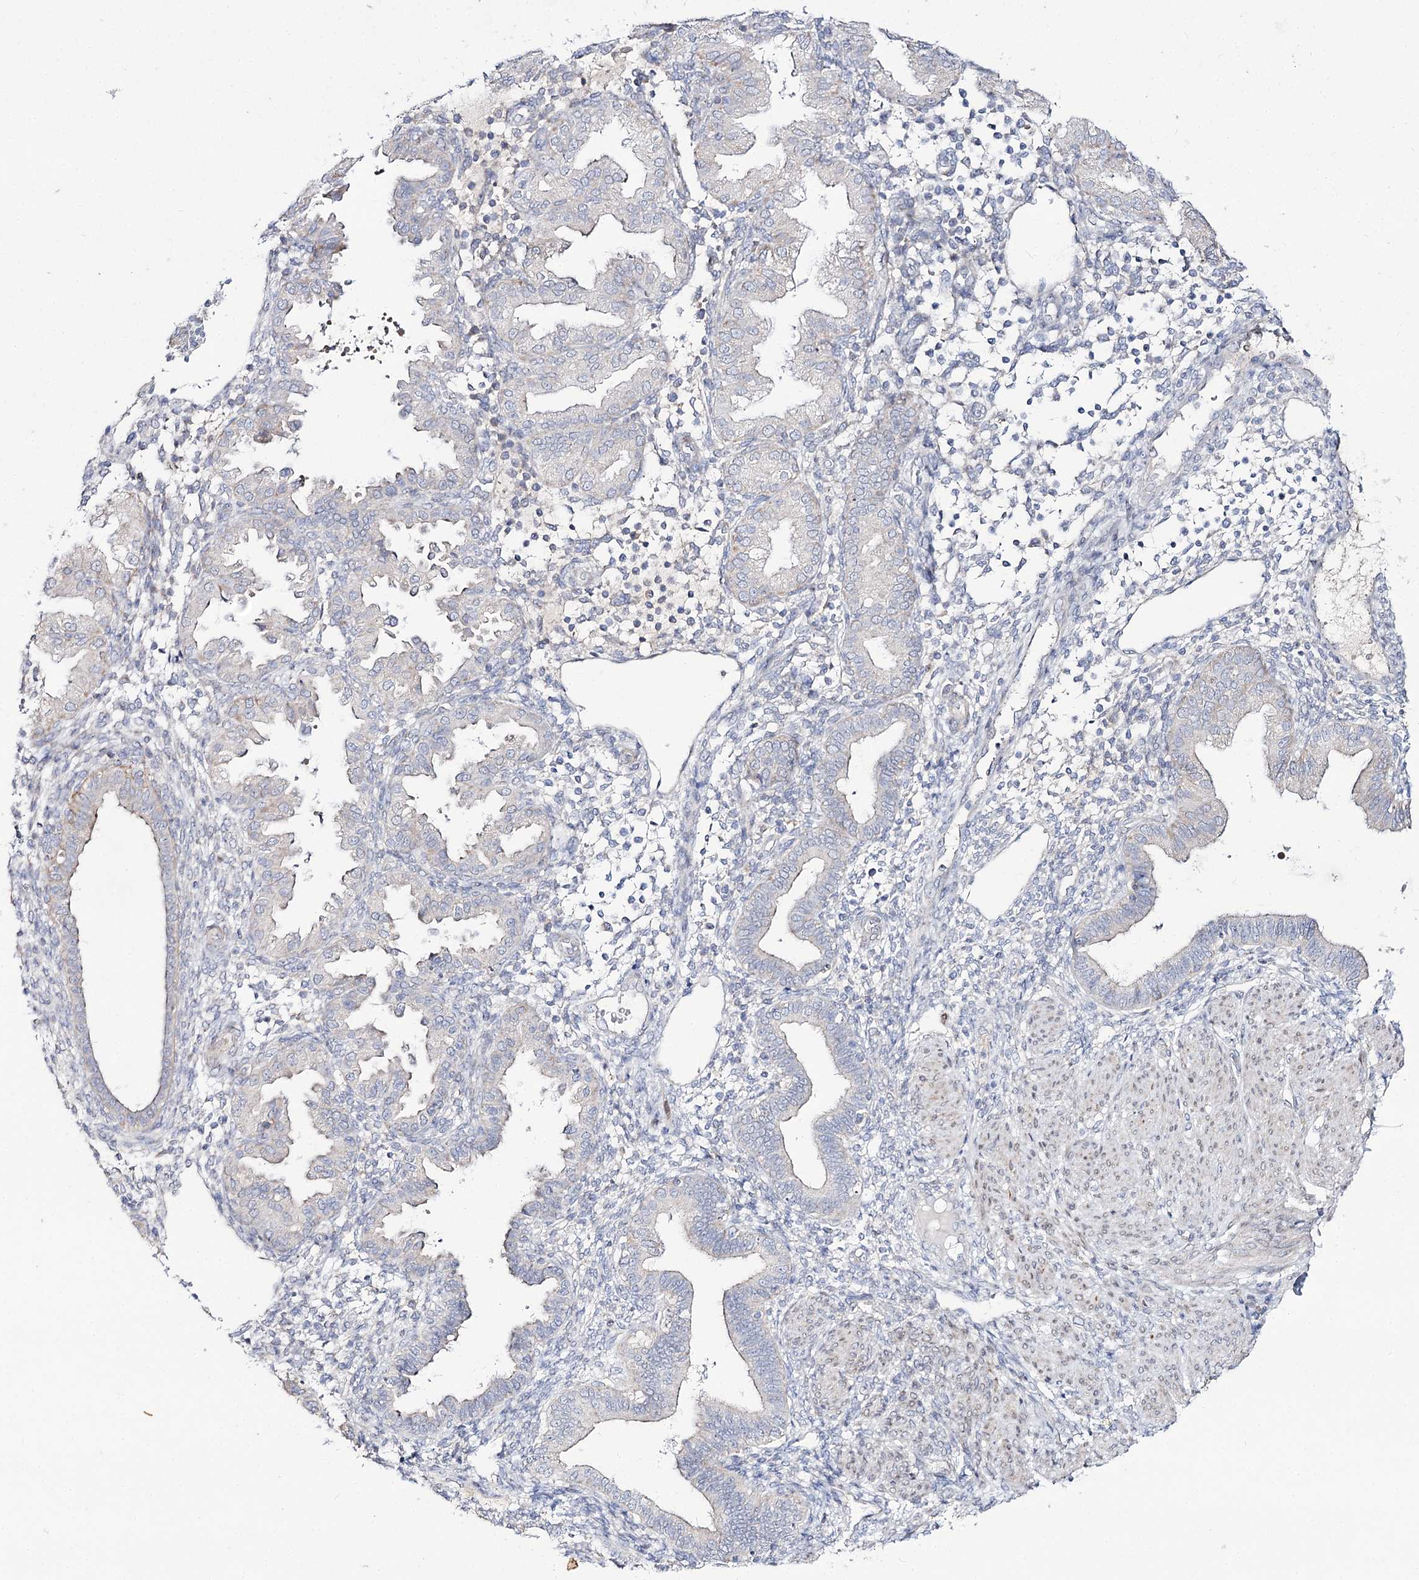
{"staining": {"intensity": "negative", "quantity": "none", "location": "none"}, "tissue": "endometrium", "cell_type": "Cells in endometrial stroma", "image_type": "normal", "snomed": [{"axis": "morphology", "description": "Normal tissue, NOS"}, {"axis": "topography", "description": "Endometrium"}], "caption": "IHC histopathology image of unremarkable endometrium: human endometrium stained with DAB demonstrates no significant protein staining in cells in endometrial stroma. (DAB (3,3'-diaminobenzidine) IHC visualized using brightfield microscopy, high magnification).", "gene": "C11orf80", "patient": {"sex": "female", "age": 53}}